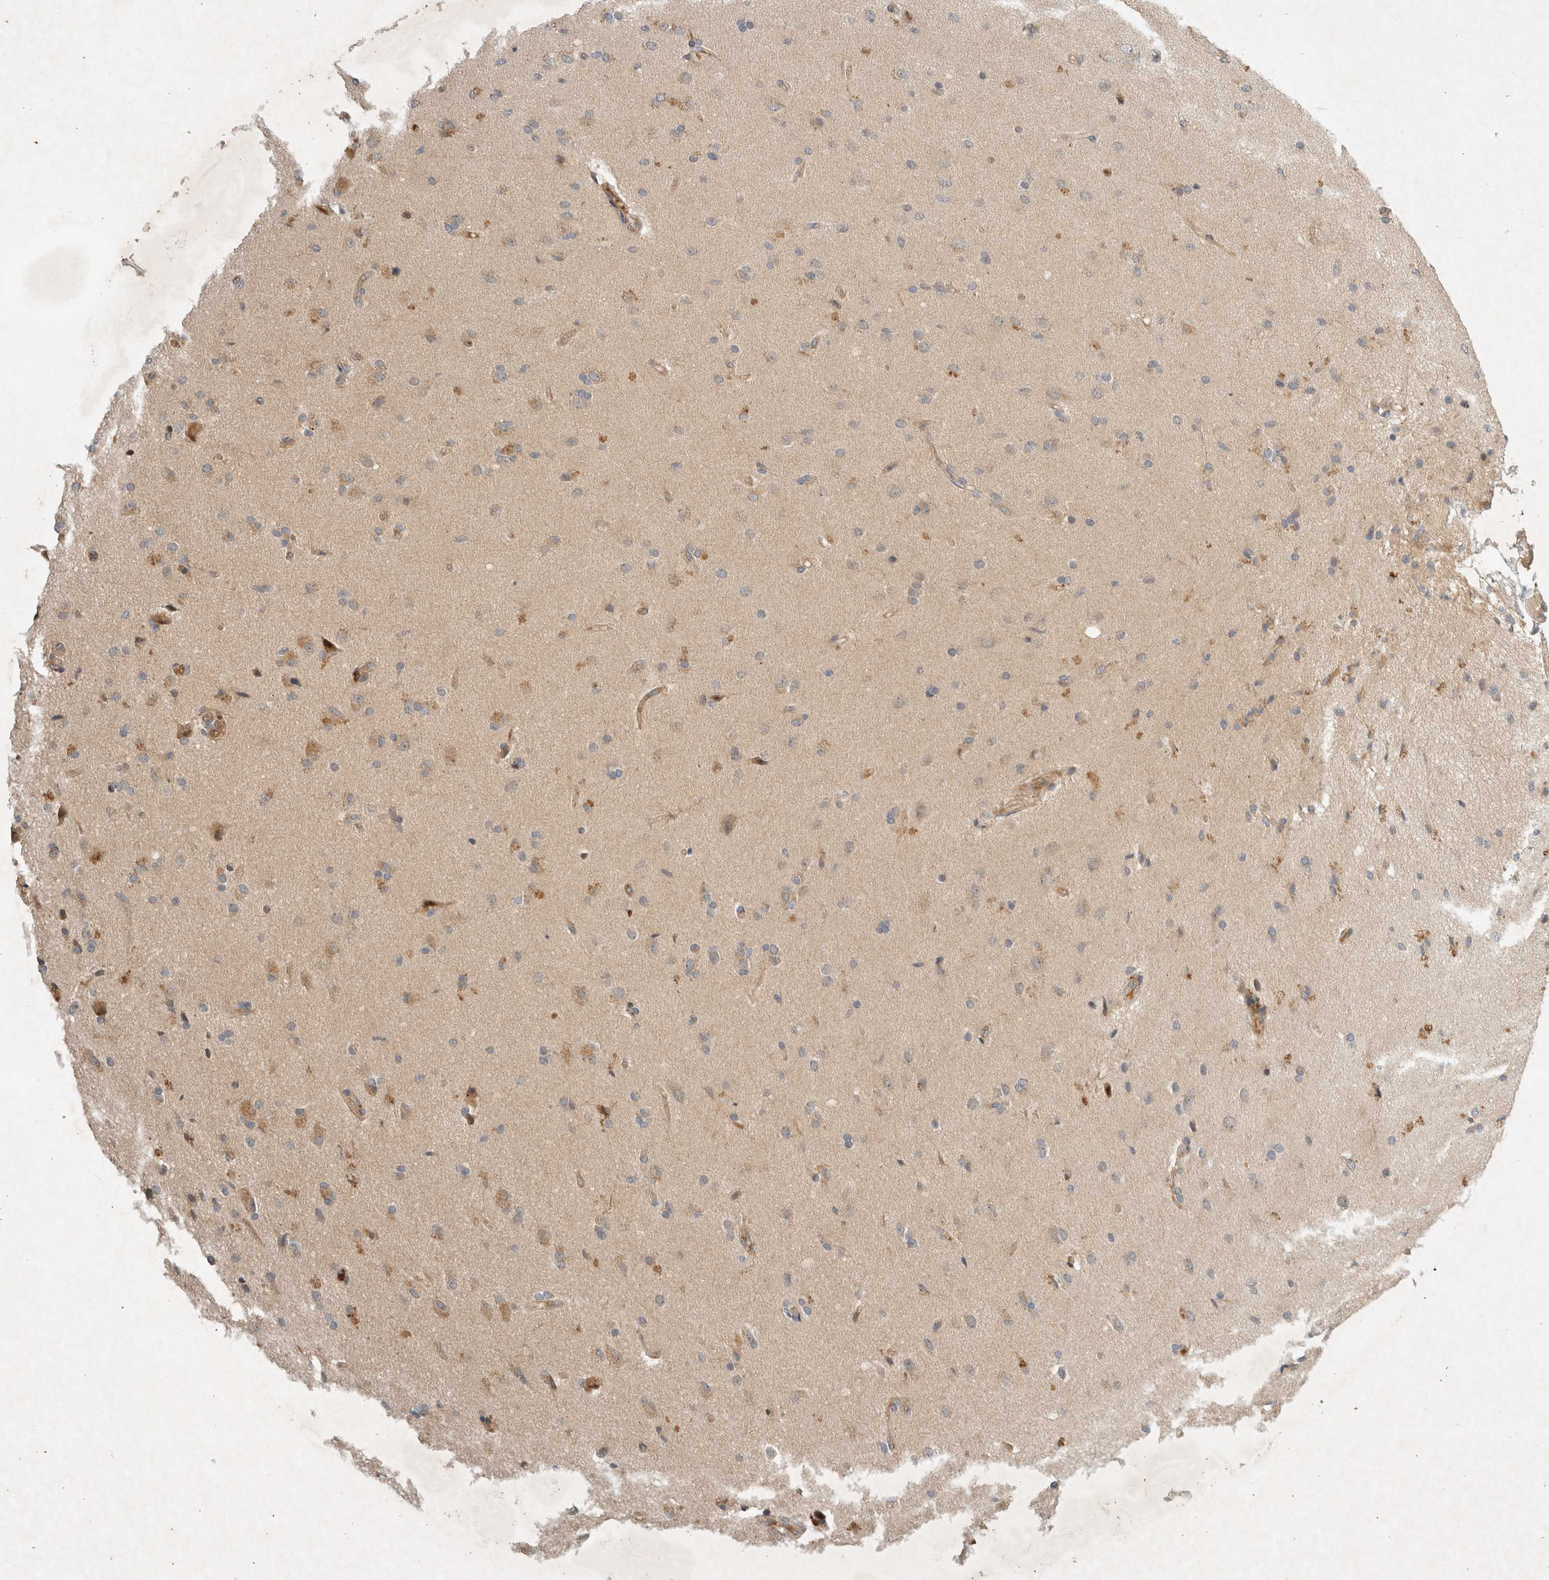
{"staining": {"intensity": "weak", "quantity": "25%-75%", "location": "cytoplasmic/membranous"}, "tissue": "glioma", "cell_type": "Tumor cells", "image_type": "cancer", "snomed": [{"axis": "morphology", "description": "Glioma, malignant, High grade"}, {"axis": "topography", "description": "Brain"}], "caption": "Human glioma stained for a protein (brown) shows weak cytoplasmic/membranous positive positivity in approximately 25%-75% of tumor cells.", "gene": "ARMC9", "patient": {"sex": "male", "age": 72}}